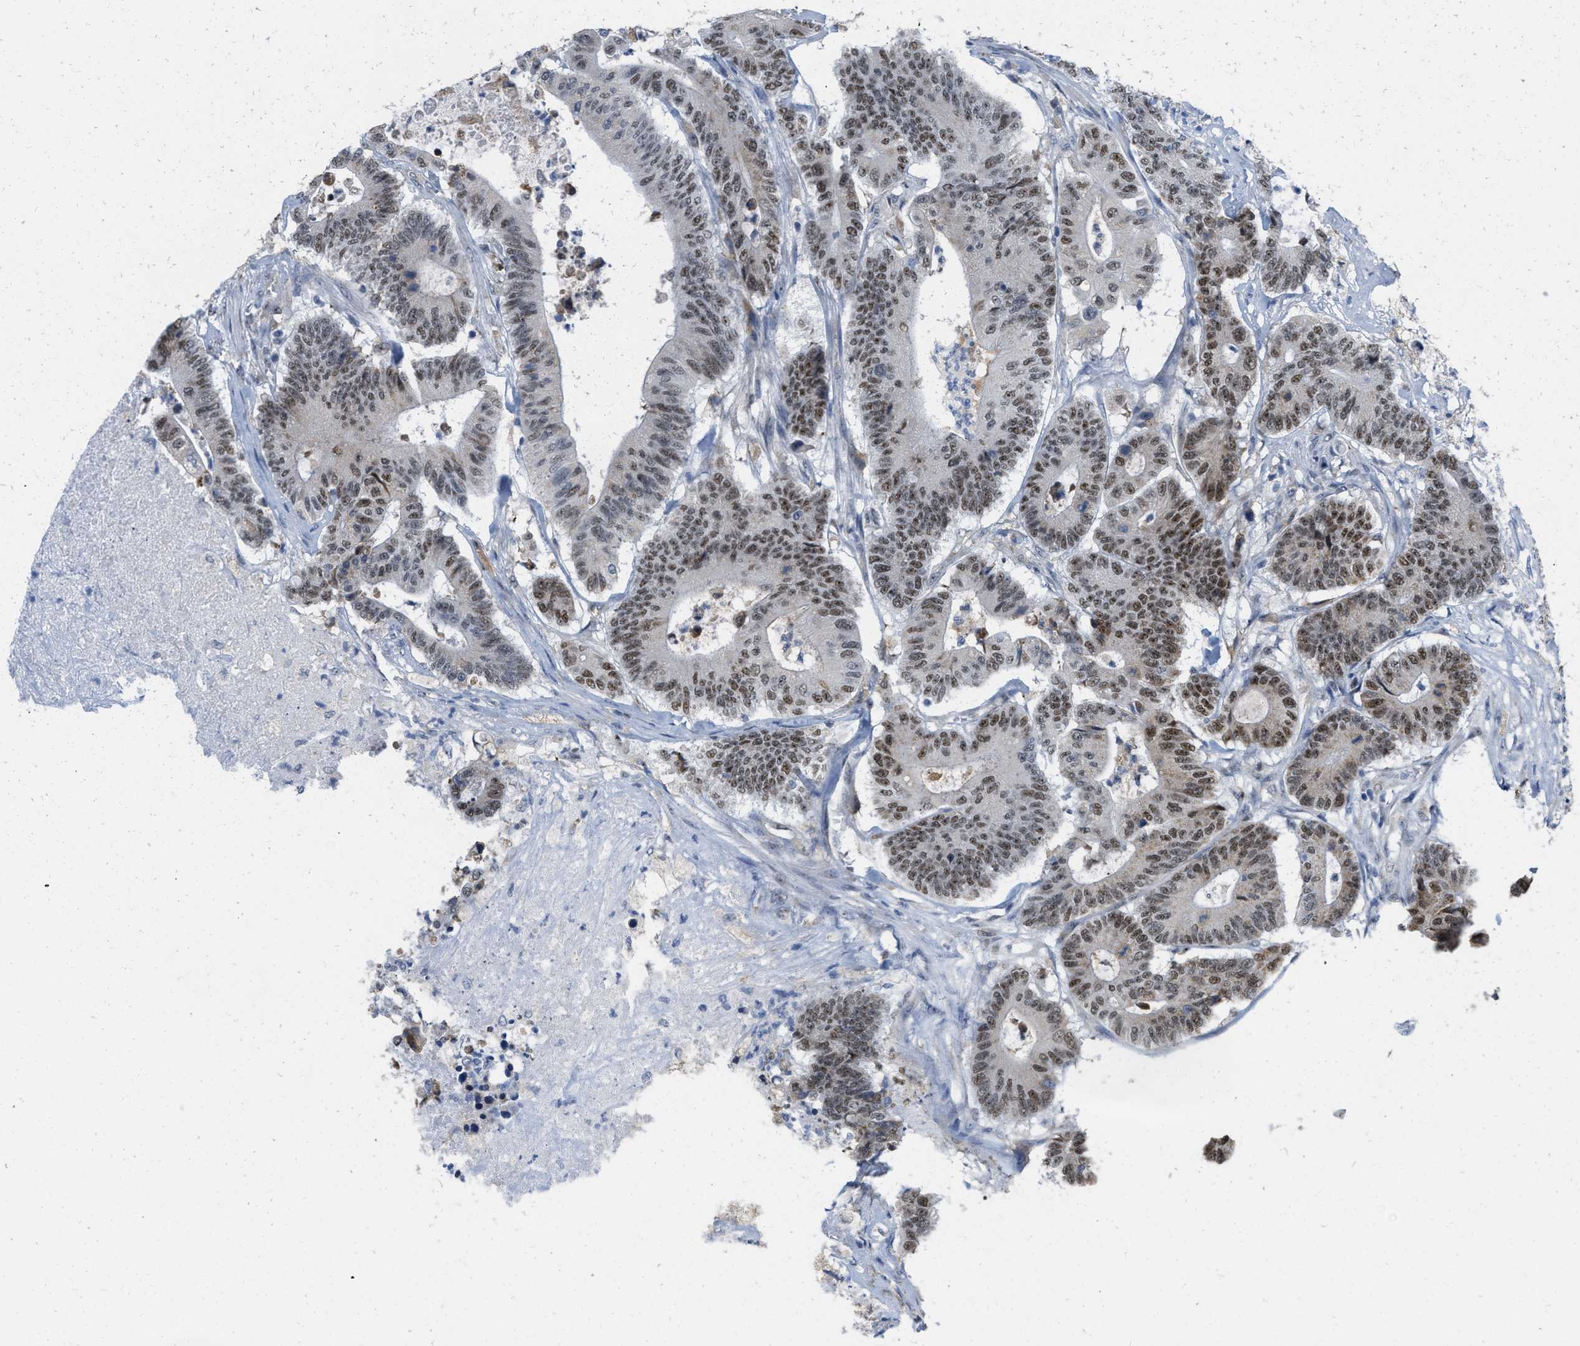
{"staining": {"intensity": "moderate", "quantity": ">75%", "location": "nuclear"}, "tissue": "colorectal cancer", "cell_type": "Tumor cells", "image_type": "cancer", "snomed": [{"axis": "morphology", "description": "Adenocarcinoma, NOS"}, {"axis": "topography", "description": "Colon"}], "caption": "Approximately >75% of tumor cells in human colorectal cancer (adenocarcinoma) demonstrate moderate nuclear protein positivity as visualized by brown immunohistochemical staining.", "gene": "ELAC2", "patient": {"sex": "female", "age": 84}}